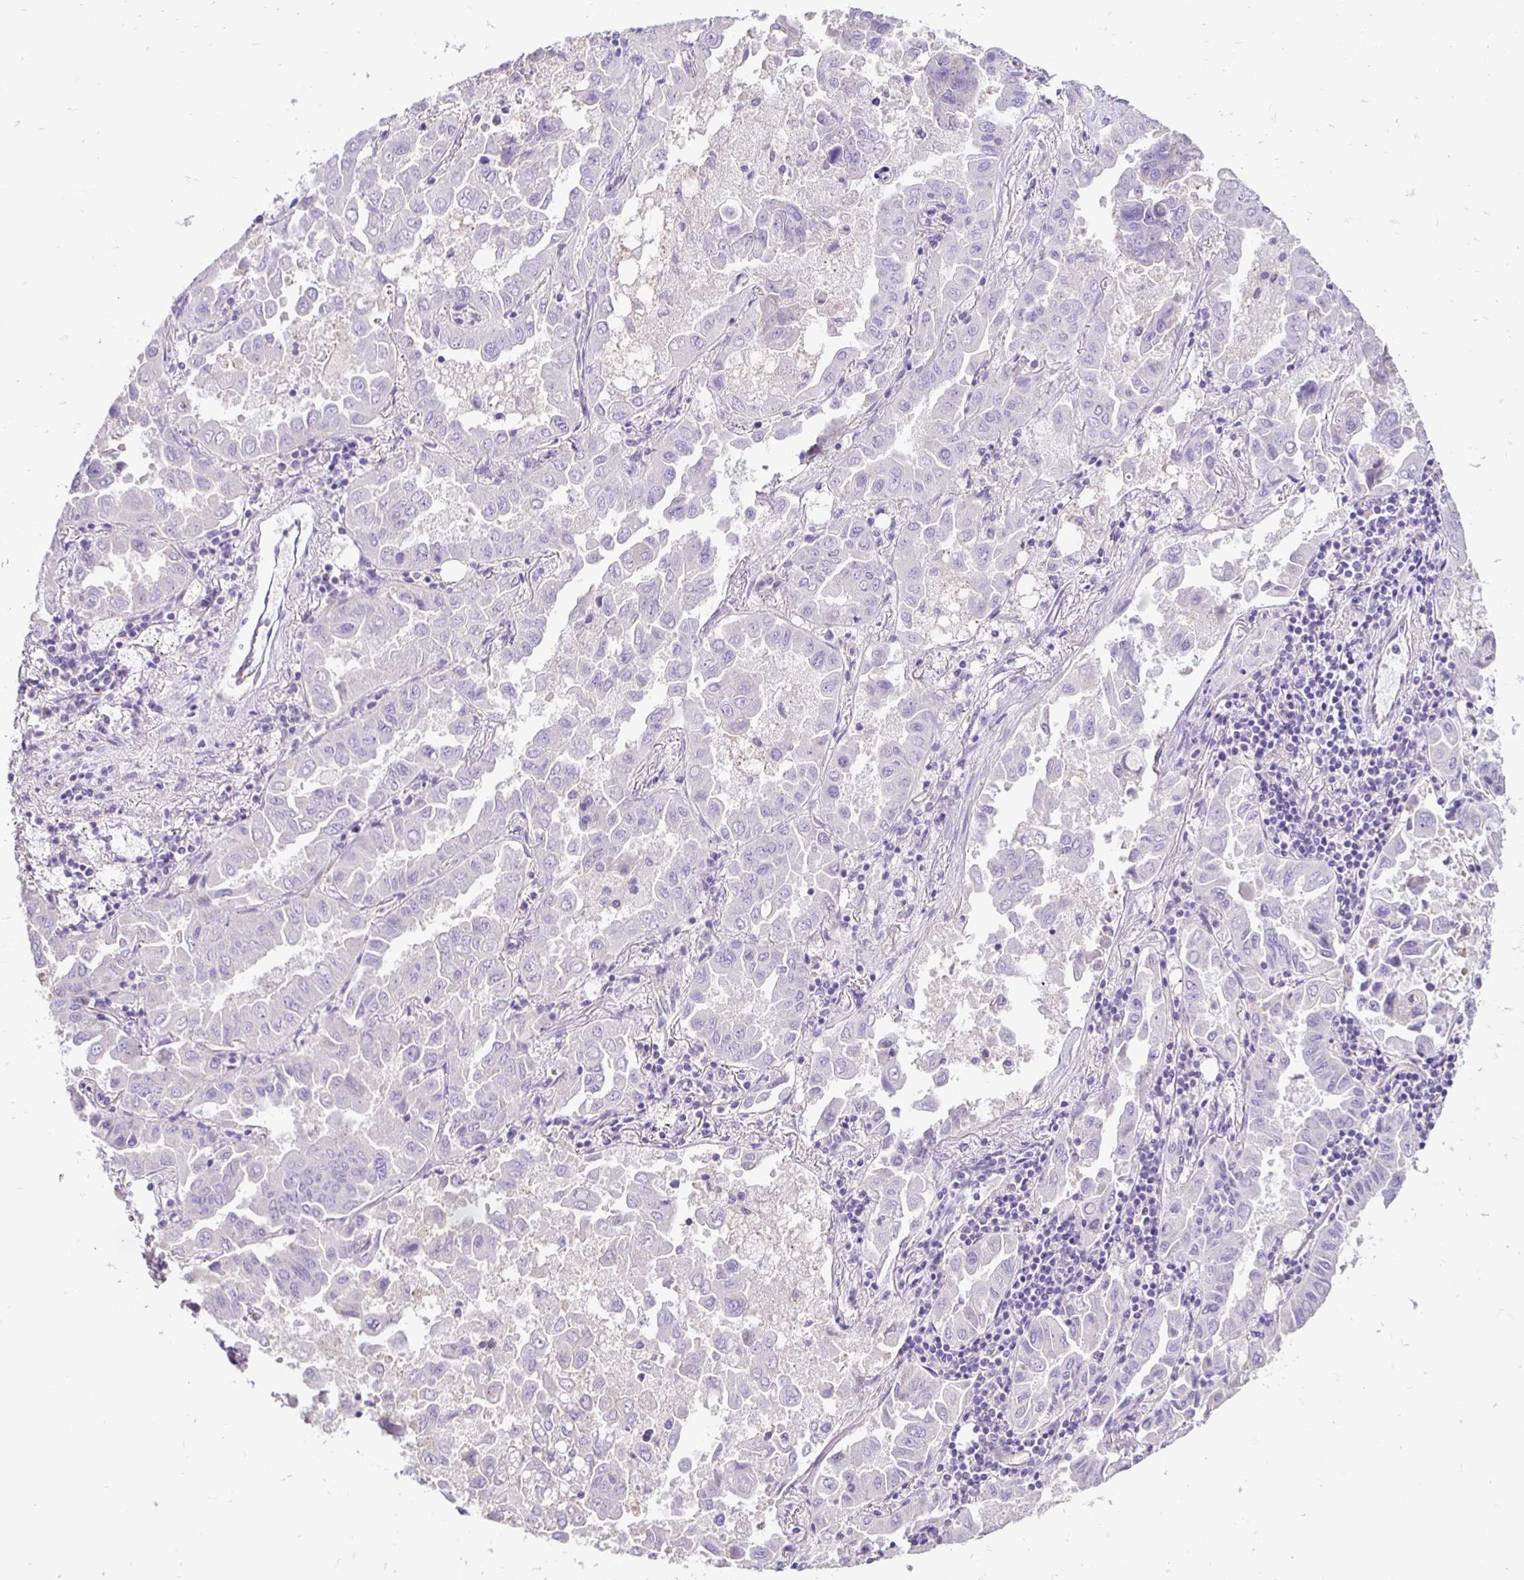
{"staining": {"intensity": "negative", "quantity": "none", "location": "none"}, "tissue": "lung cancer", "cell_type": "Tumor cells", "image_type": "cancer", "snomed": [{"axis": "morphology", "description": "Adenocarcinoma, NOS"}, {"axis": "topography", "description": "Lung"}], "caption": "Protein analysis of lung cancer shows no significant staining in tumor cells.", "gene": "SLC9A1", "patient": {"sex": "male", "age": 64}}